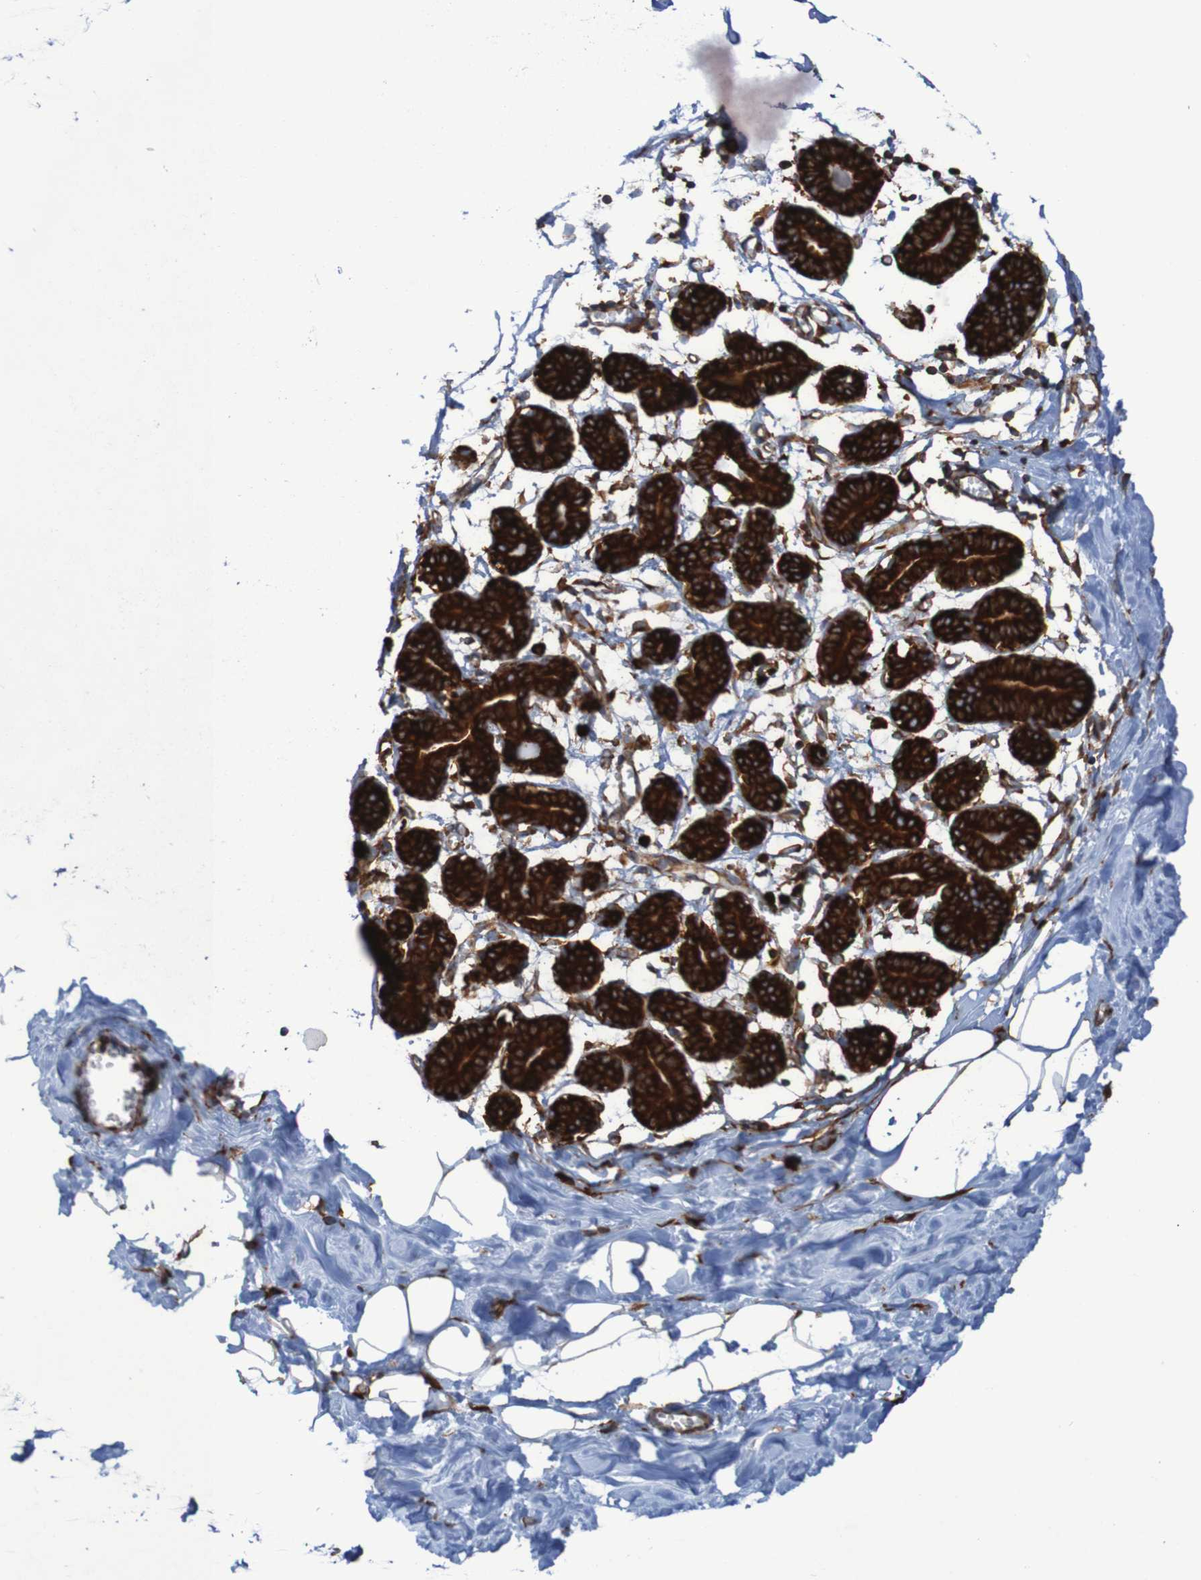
{"staining": {"intensity": "negative", "quantity": "none", "location": "none"}, "tissue": "breast", "cell_type": "Adipocytes", "image_type": "normal", "snomed": [{"axis": "morphology", "description": "Normal tissue, NOS"}, {"axis": "topography", "description": "Breast"}], "caption": "Immunohistochemistry of unremarkable human breast shows no staining in adipocytes.", "gene": "RPL10", "patient": {"sex": "female", "age": 27}}